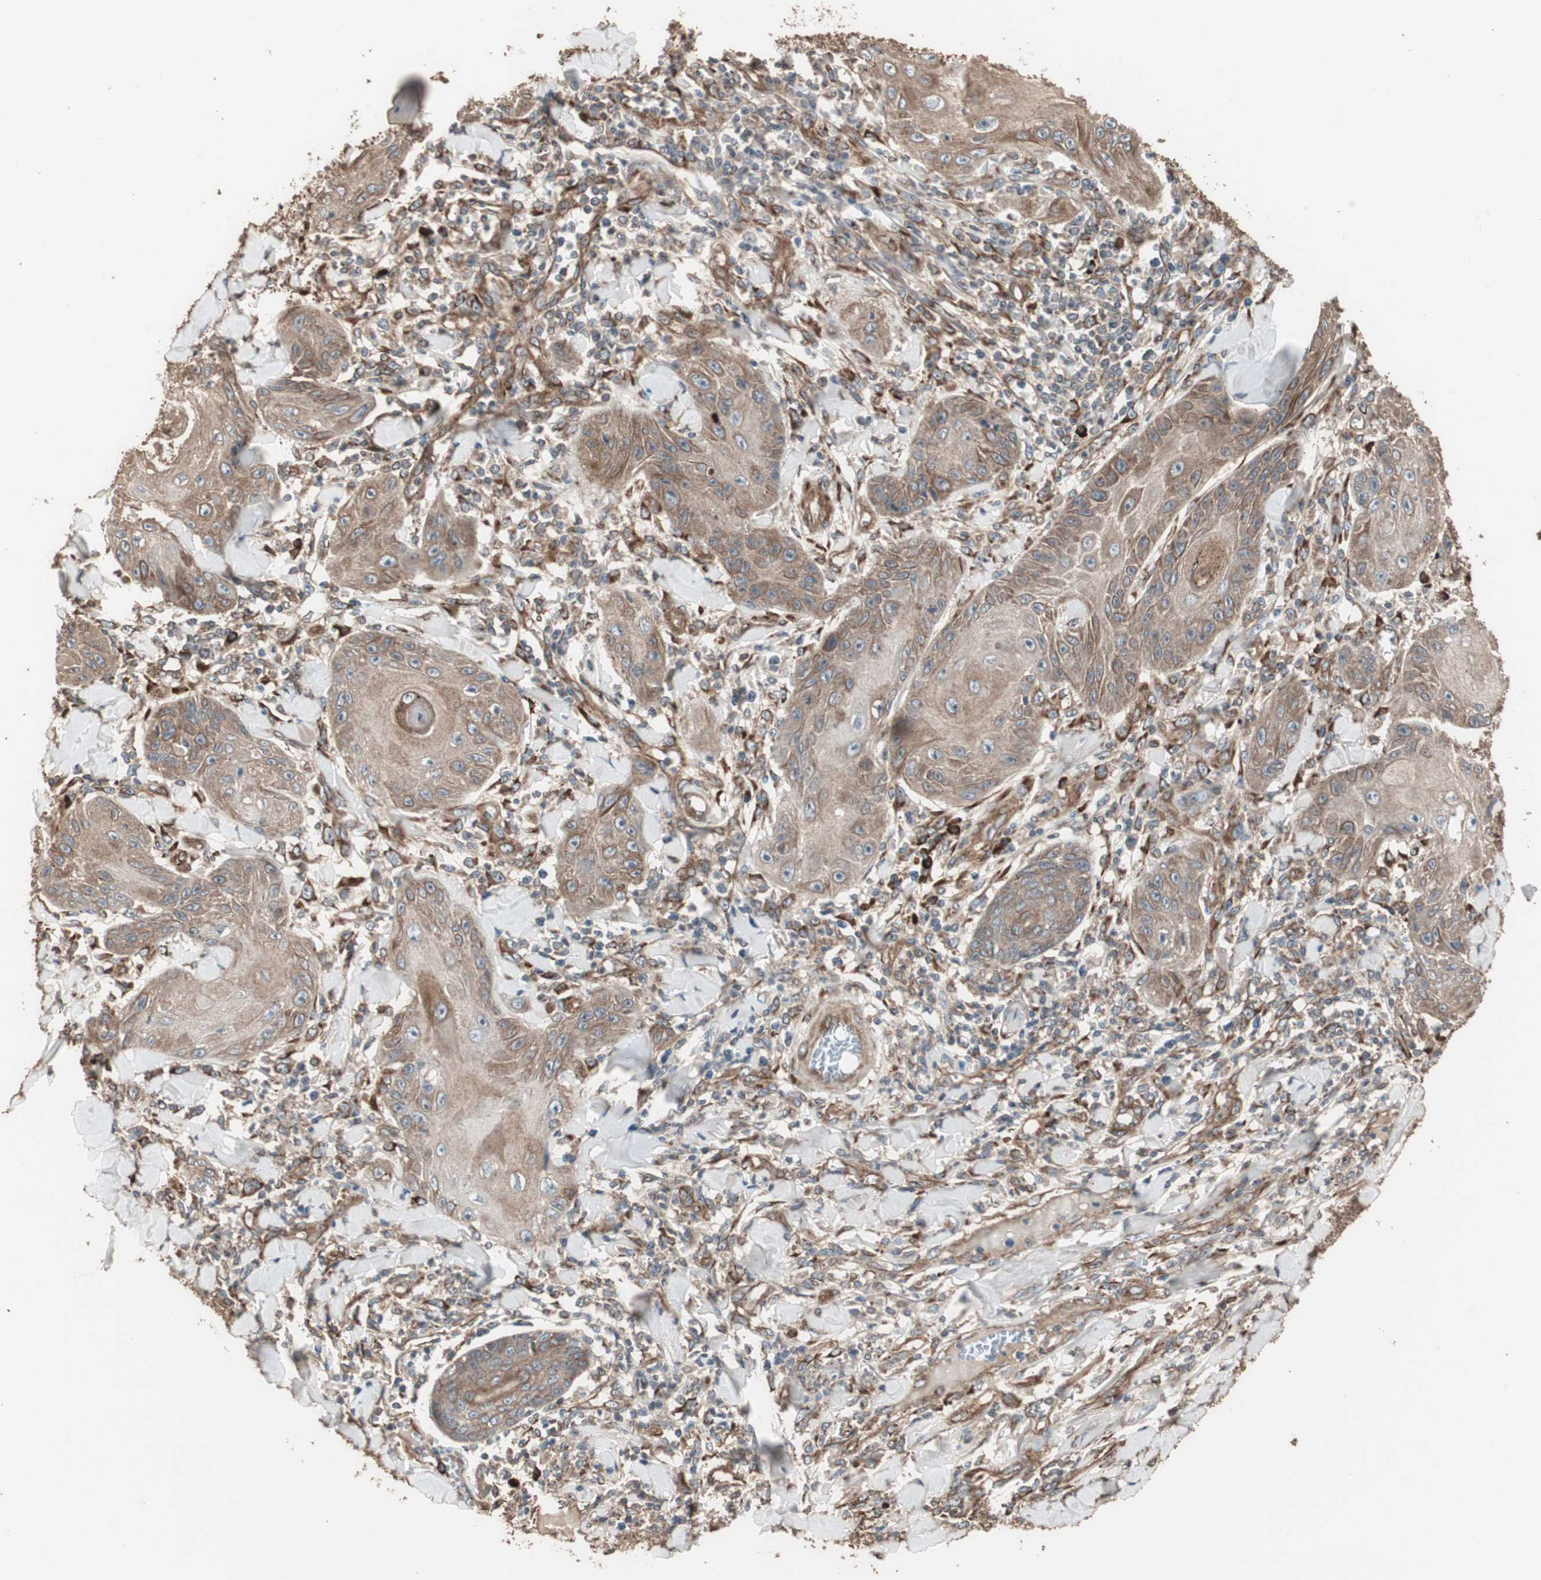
{"staining": {"intensity": "moderate", "quantity": ">75%", "location": "cytoplasmic/membranous"}, "tissue": "skin cancer", "cell_type": "Tumor cells", "image_type": "cancer", "snomed": [{"axis": "morphology", "description": "Squamous cell carcinoma, NOS"}, {"axis": "topography", "description": "Skin"}], "caption": "Moderate cytoplasmic/membranous staining for a protein is identified in about >75% of tumor cells of skin cancer using immunohistochemistry (IHC).", "gene": "LZTS1", "patient": {"sex": "female", "age": 78}}